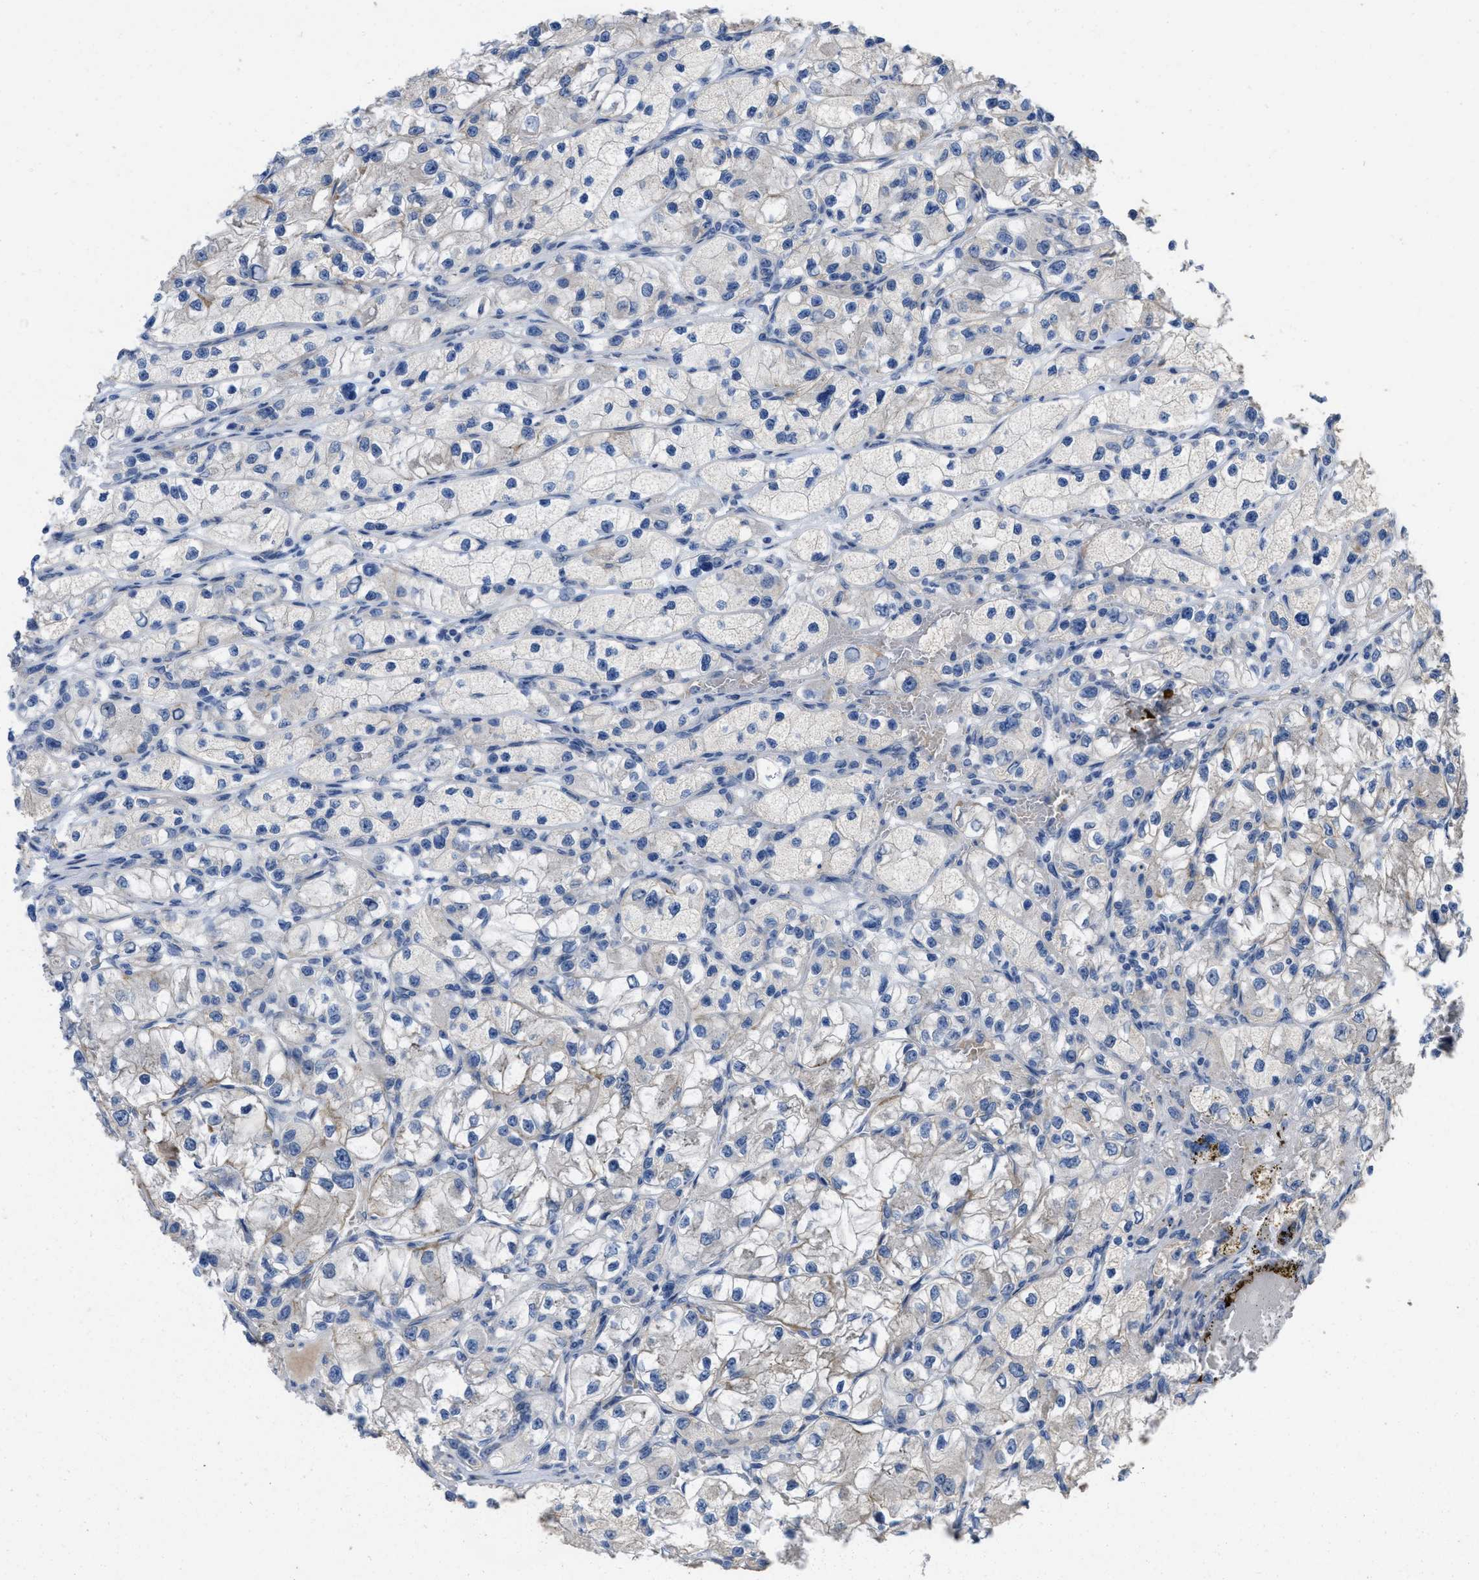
{"staining": {"intensity": "negative", "quantity": "none", "location": "none"}, "tissue": "renal cancer", "cell_type": "Tumor cells", "image_type": "cancer", "snomed": [{"axis": "morphology", "description": "Adenocarcinoma, NOS"}, {"axis": "topography", "description": "Kidney"}], "caption": "IHC image of human renal adenocarcinoma stained for a protein (brown), which reveals no expression in tumor cells.", "gene": "CDPF1", "patient": {"sex": "female", "age": 57}}